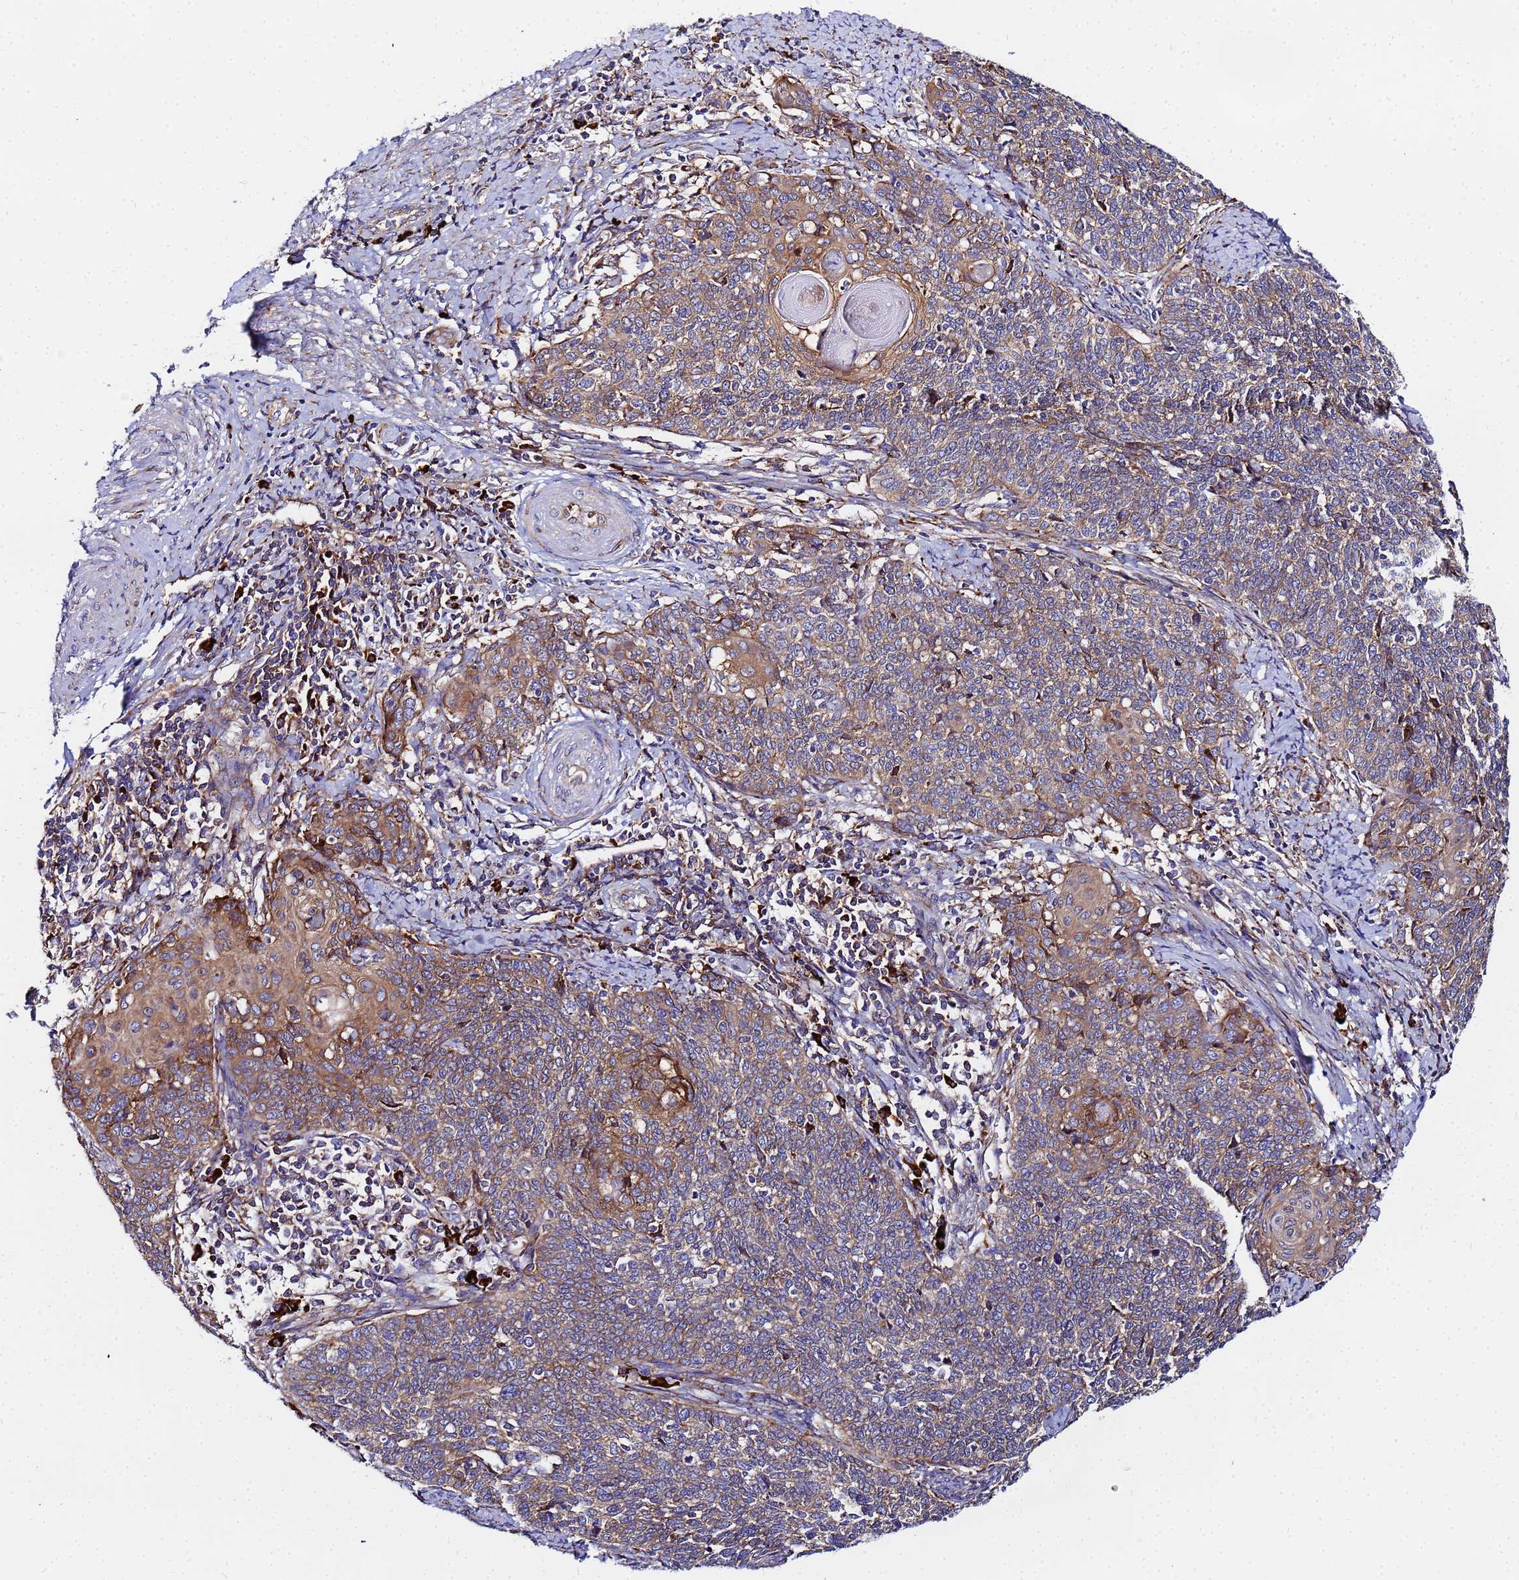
{"staining": {"intensity": "moderate", "quantity": ">75%", "location": "cytoplasmic/membranous"}, "tissue": "cervical cancer", "cell_type": "Tumor cells", "image_type": "cancer", "snomed": [{"axis": "morphology", "description": "Squamous cell carcinoma, NOS"}, {"axis": "topography", "description": "Cervix"}], "caption": "Immunohistochemistry (DAB) staining of human cervical cancer exhibits moderate cytoplasmic/membranous protein positivity in about >75% of tumor cells. (Stains: DAB (3,3'-diaminobenzidine) in brown, nuclei in blue, Microscopy: brightfield microscopy at high magnification).", "gene": "POM121", "patient": {"sex": "female", "age": 39}}